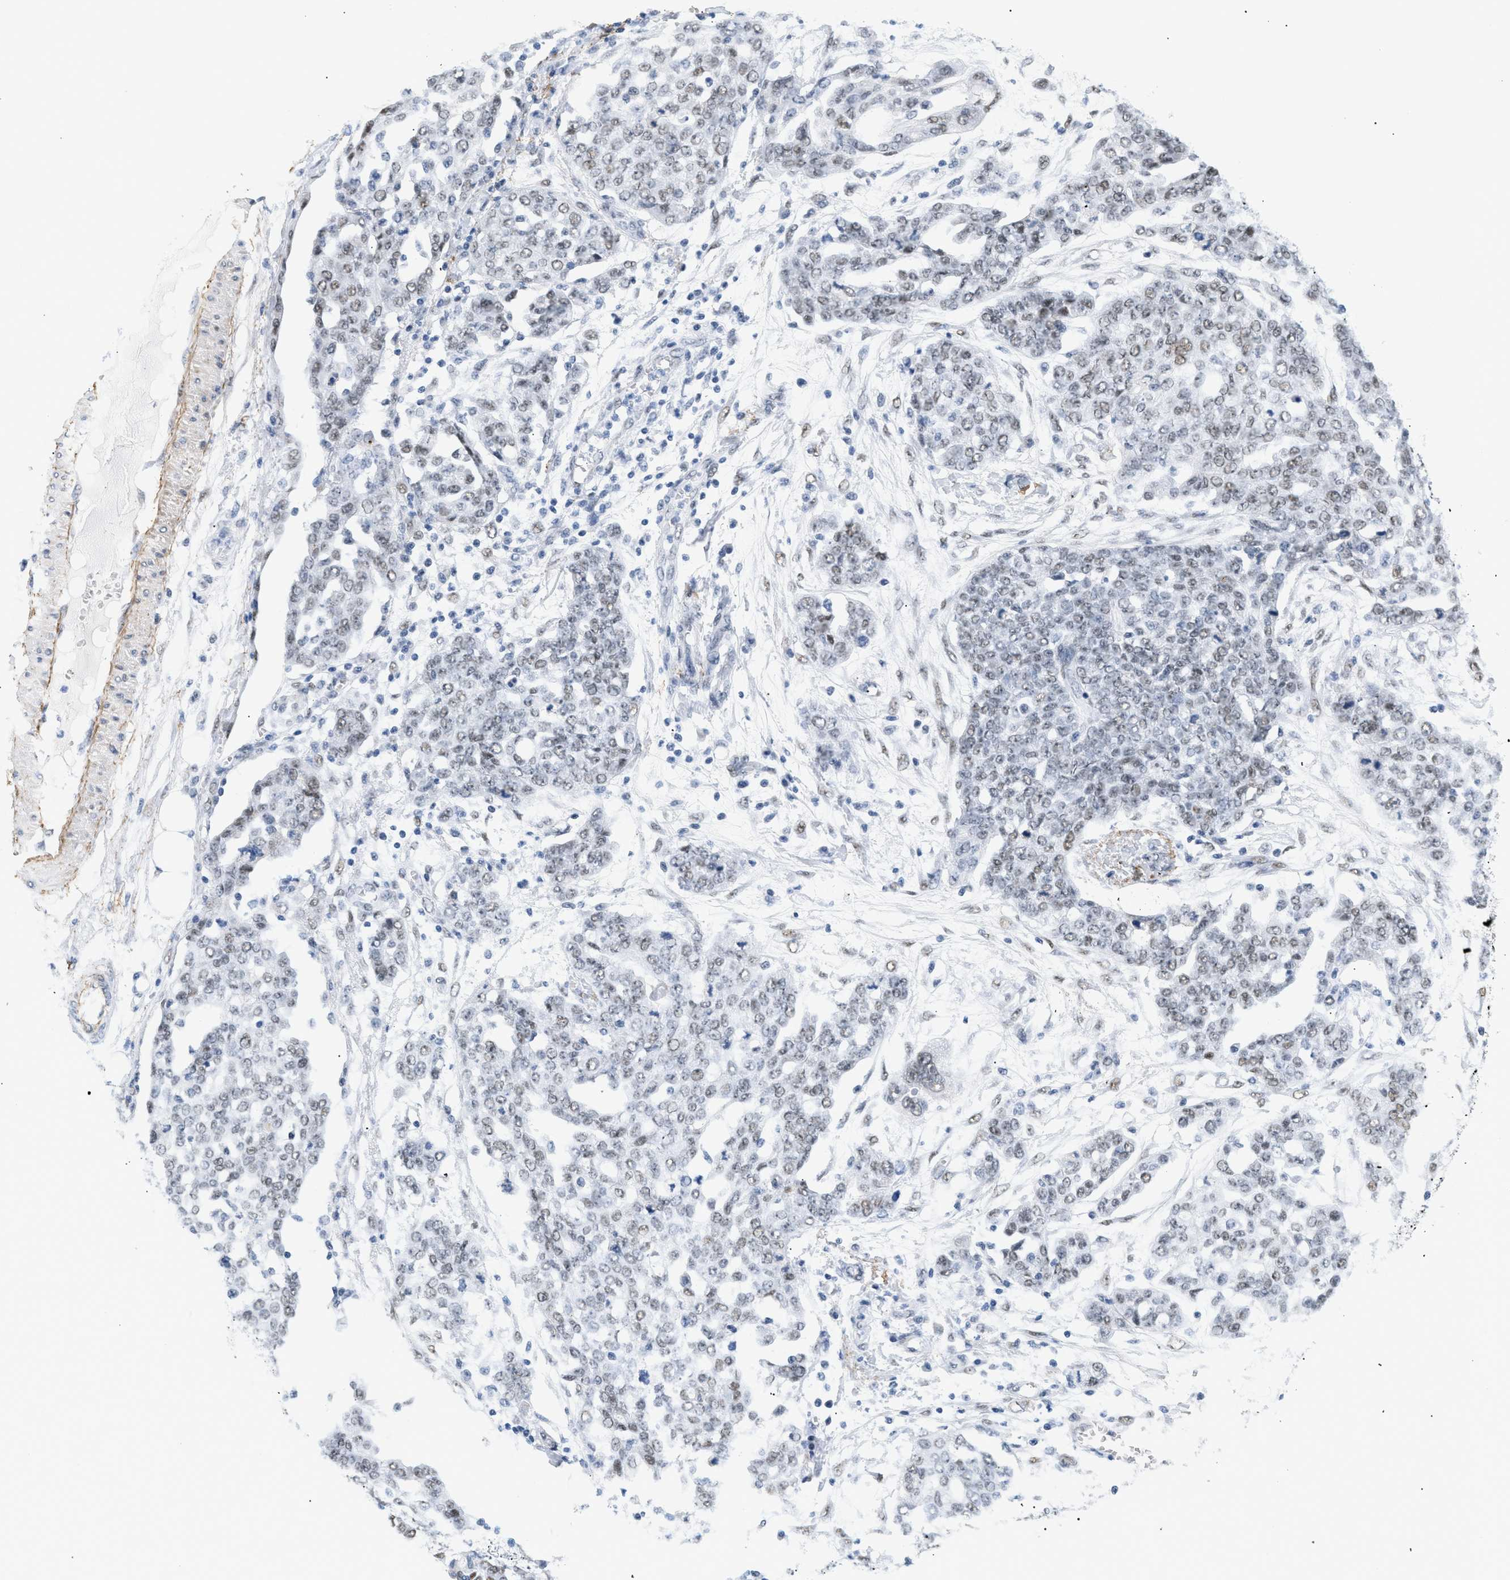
{"staining": {"intensity": "weak", "quantity": "<25%", "location": "nuclear"}, "tissue": "ovarian cancer", "cell_type": "Tumor cells", "image_type": "cancer", "snomed": [{"axis": "morphology", "description": "Cystadenocarcinoma, serous, NOS"}, {"axis": "topography", "description": "Soft tissue"}, {"axis": "topography", "description": "Ovary"}], "caption": "There is no significant positivity in tumor cells of ovarian cancer. (Stains: DAB immunohistochemistry with hematoxylin counter stain, Microscopy: brightfield microscopy at high magnification).", "gene": "ELN", "patient": {"sex": "female", "age": 57}}